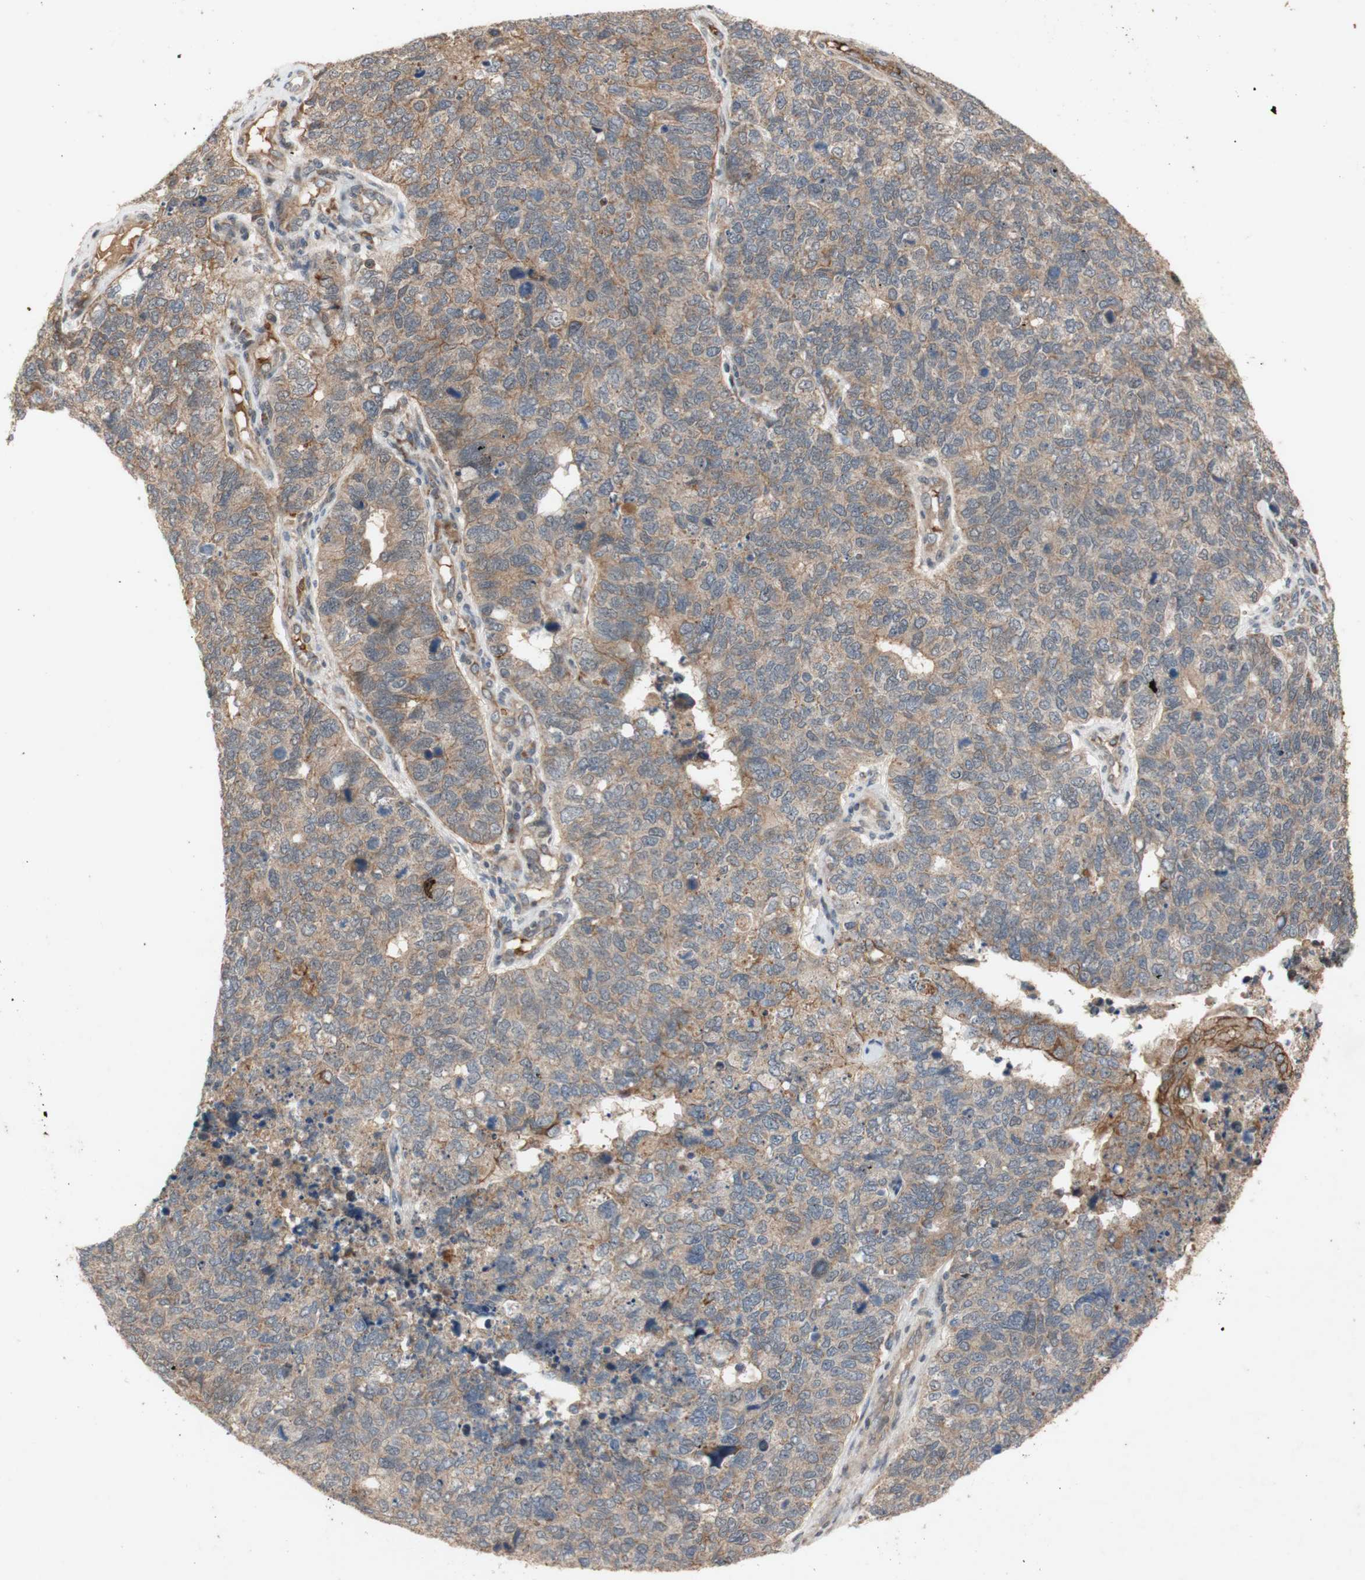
{"staining": {"intensity": "weak", "quantity": ">75%", "location": "cytoplasmic/membranous"}, "tissue": "cervical cancer", "cell_type": "Tumor cells", "image_type": "cancer", "snomed": [{"axis": "morphology", "description": "Squamous cell carcinoma, NOS"}, {"axis": "topography", "description": "Cervix"}], "caption": "Tumor cells display low levels of weak cytoplasmic/membranous positivity in approximately >75% of cells in human cervical cancer (squamous cell carcinoma).", "gene": "PKN1", "patient": {"sex": "female", "age": 63}}